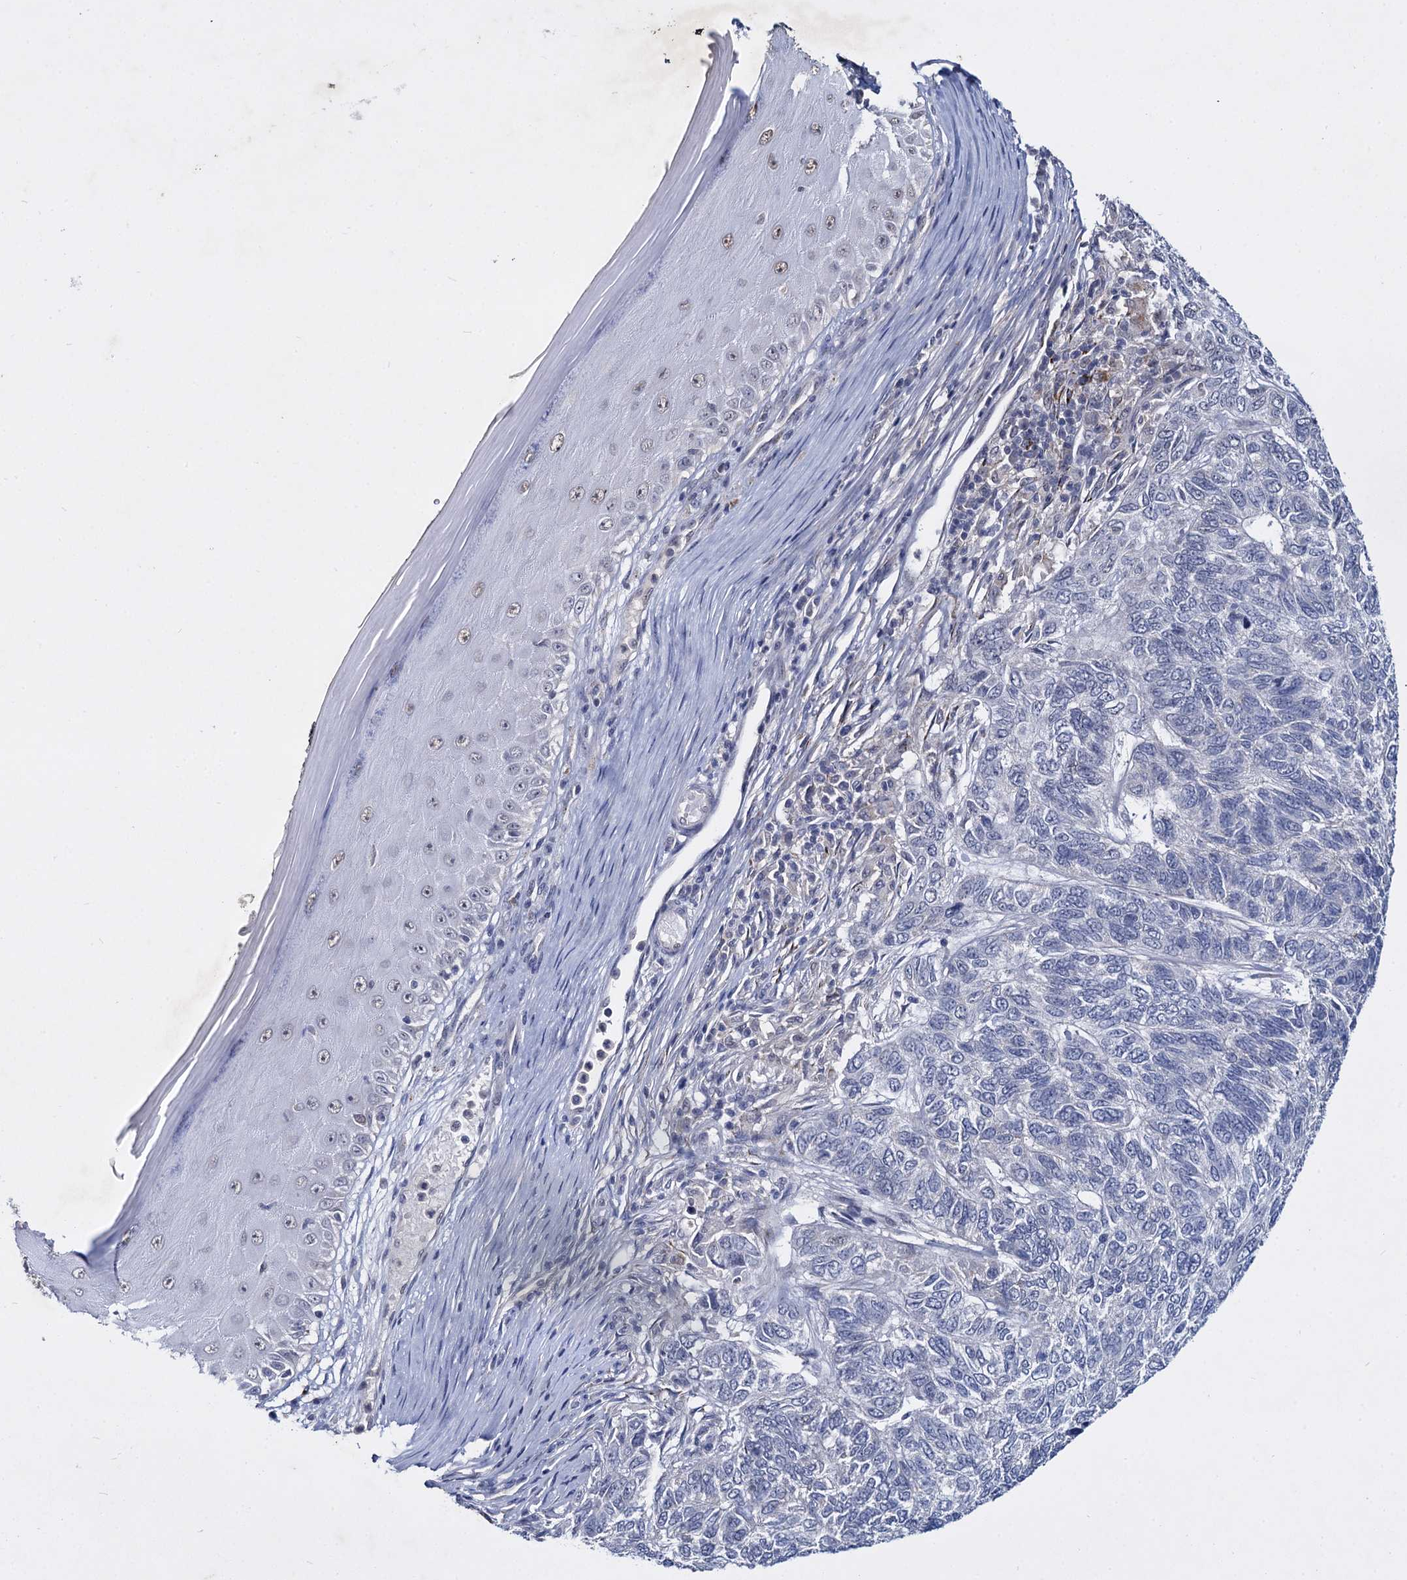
{"staining": {"intensity": "negative", "quantity": "none", "location": "none"}, "tissue": "skin cancer", "cell_type": "Tumor cells", "image_type": "cancer", "snomed": [{"axis": "morphology", "description": "Basal cell carcinoma"}, {"axis": "topography", "description": "Skin"}], "caption": "A high-resolution micrograph shows immunohistochemistry staining of skin cancer, which exhibits no significant staining in tumor cells.", "gene": "RPUSD4", "patient": {"sex": "female", "age": 65}}